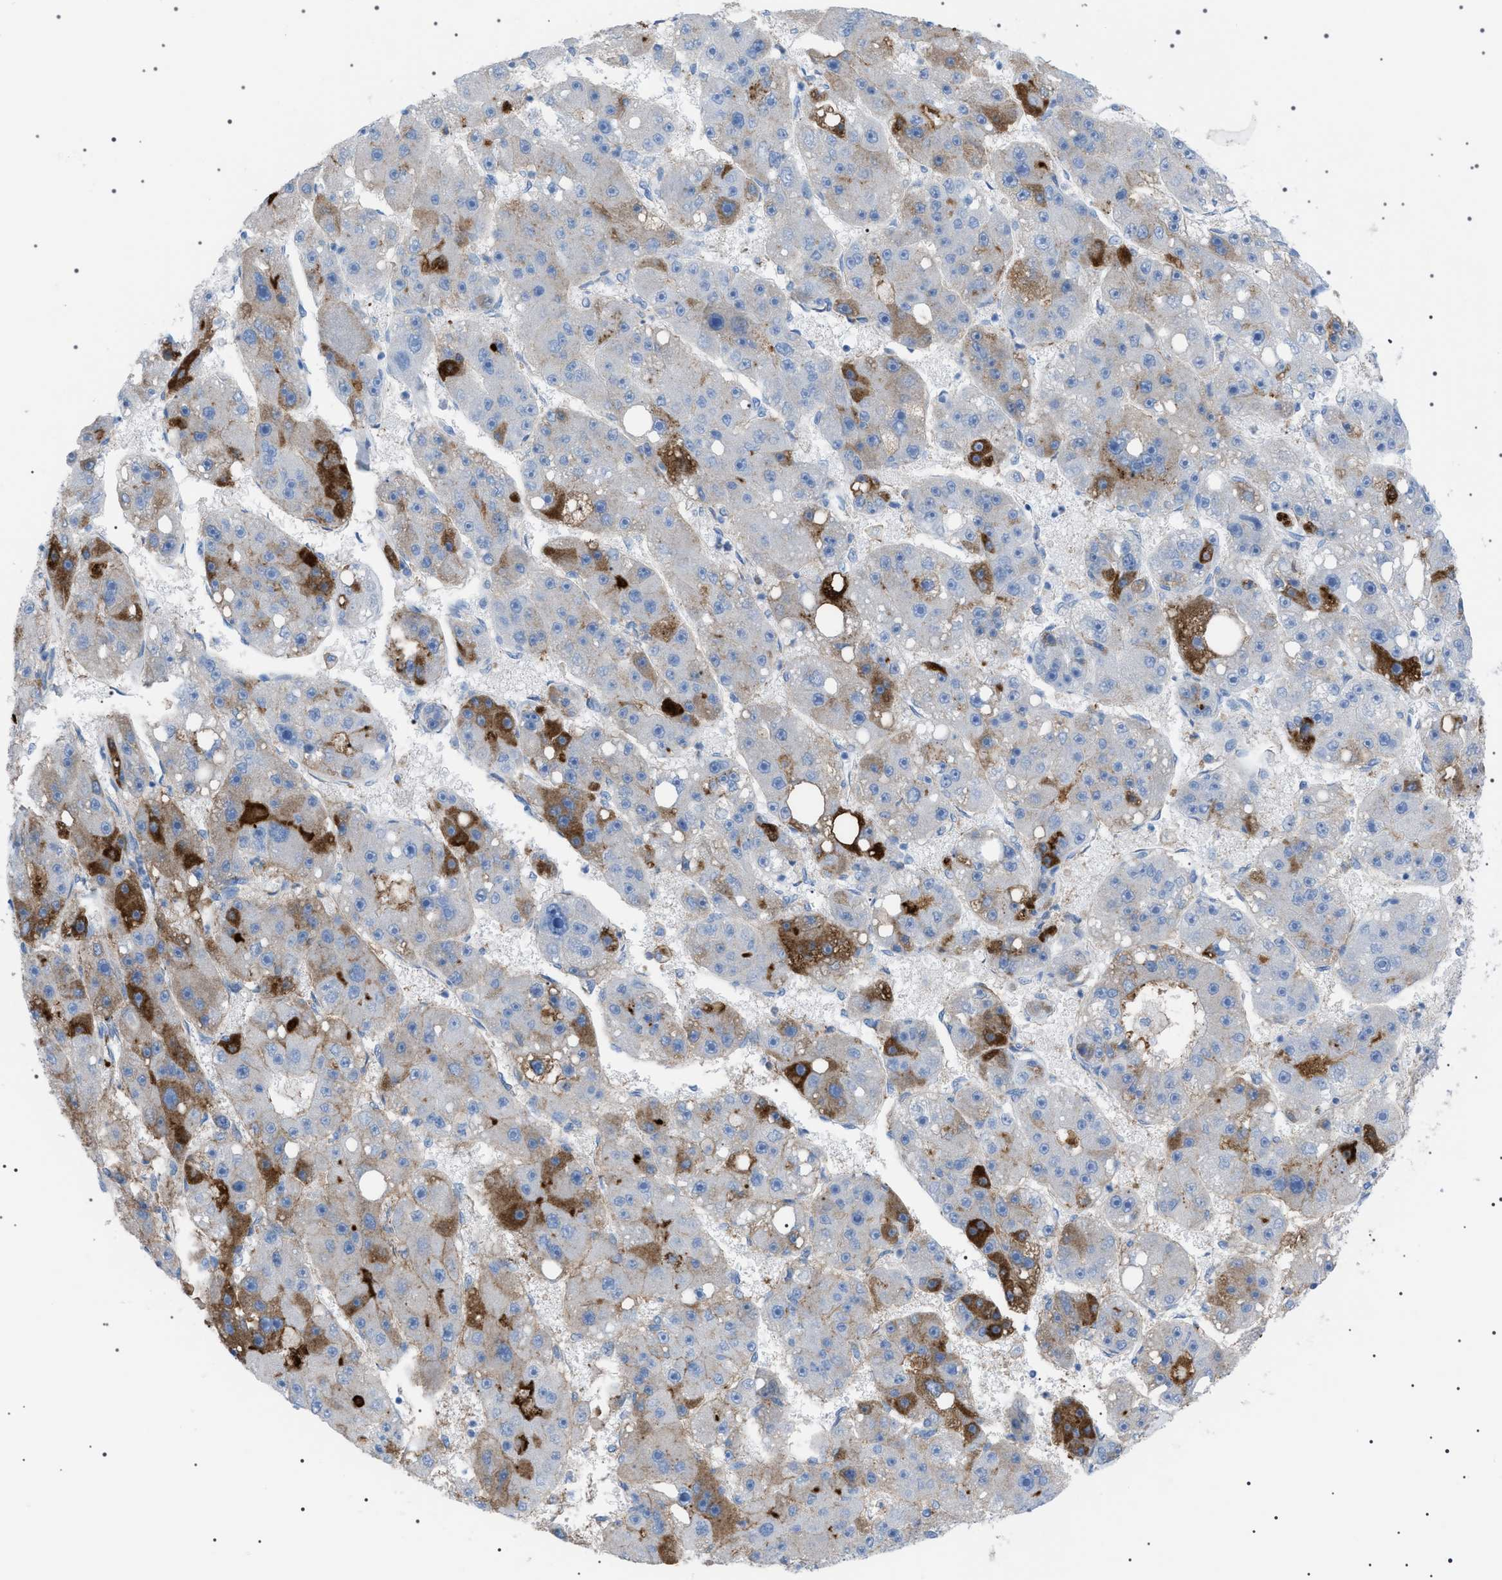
{"staining": {"intensity": "strong", "quantity": "<25%", "location": "cytoplasmic/membranous"}, "tissue": "liver cancer", "cell_type": "Tumor cells", "image_type": "cancer", "snomed": [{"axis": "morphology", "description": "Carcinoma, Hepatocellular, NOS"}, {"axis": "topography", "description": "Liver"}], "caption": "Immunohistochemistry (IHC) (DAB) staining of liver cancer (hepatocellular carcinoma) displays strong cytoplasmic/membranous protein expression in about <25% of tumor cells.", "gene": "LPA", "patient": {"sex": "female", "age": 61}}